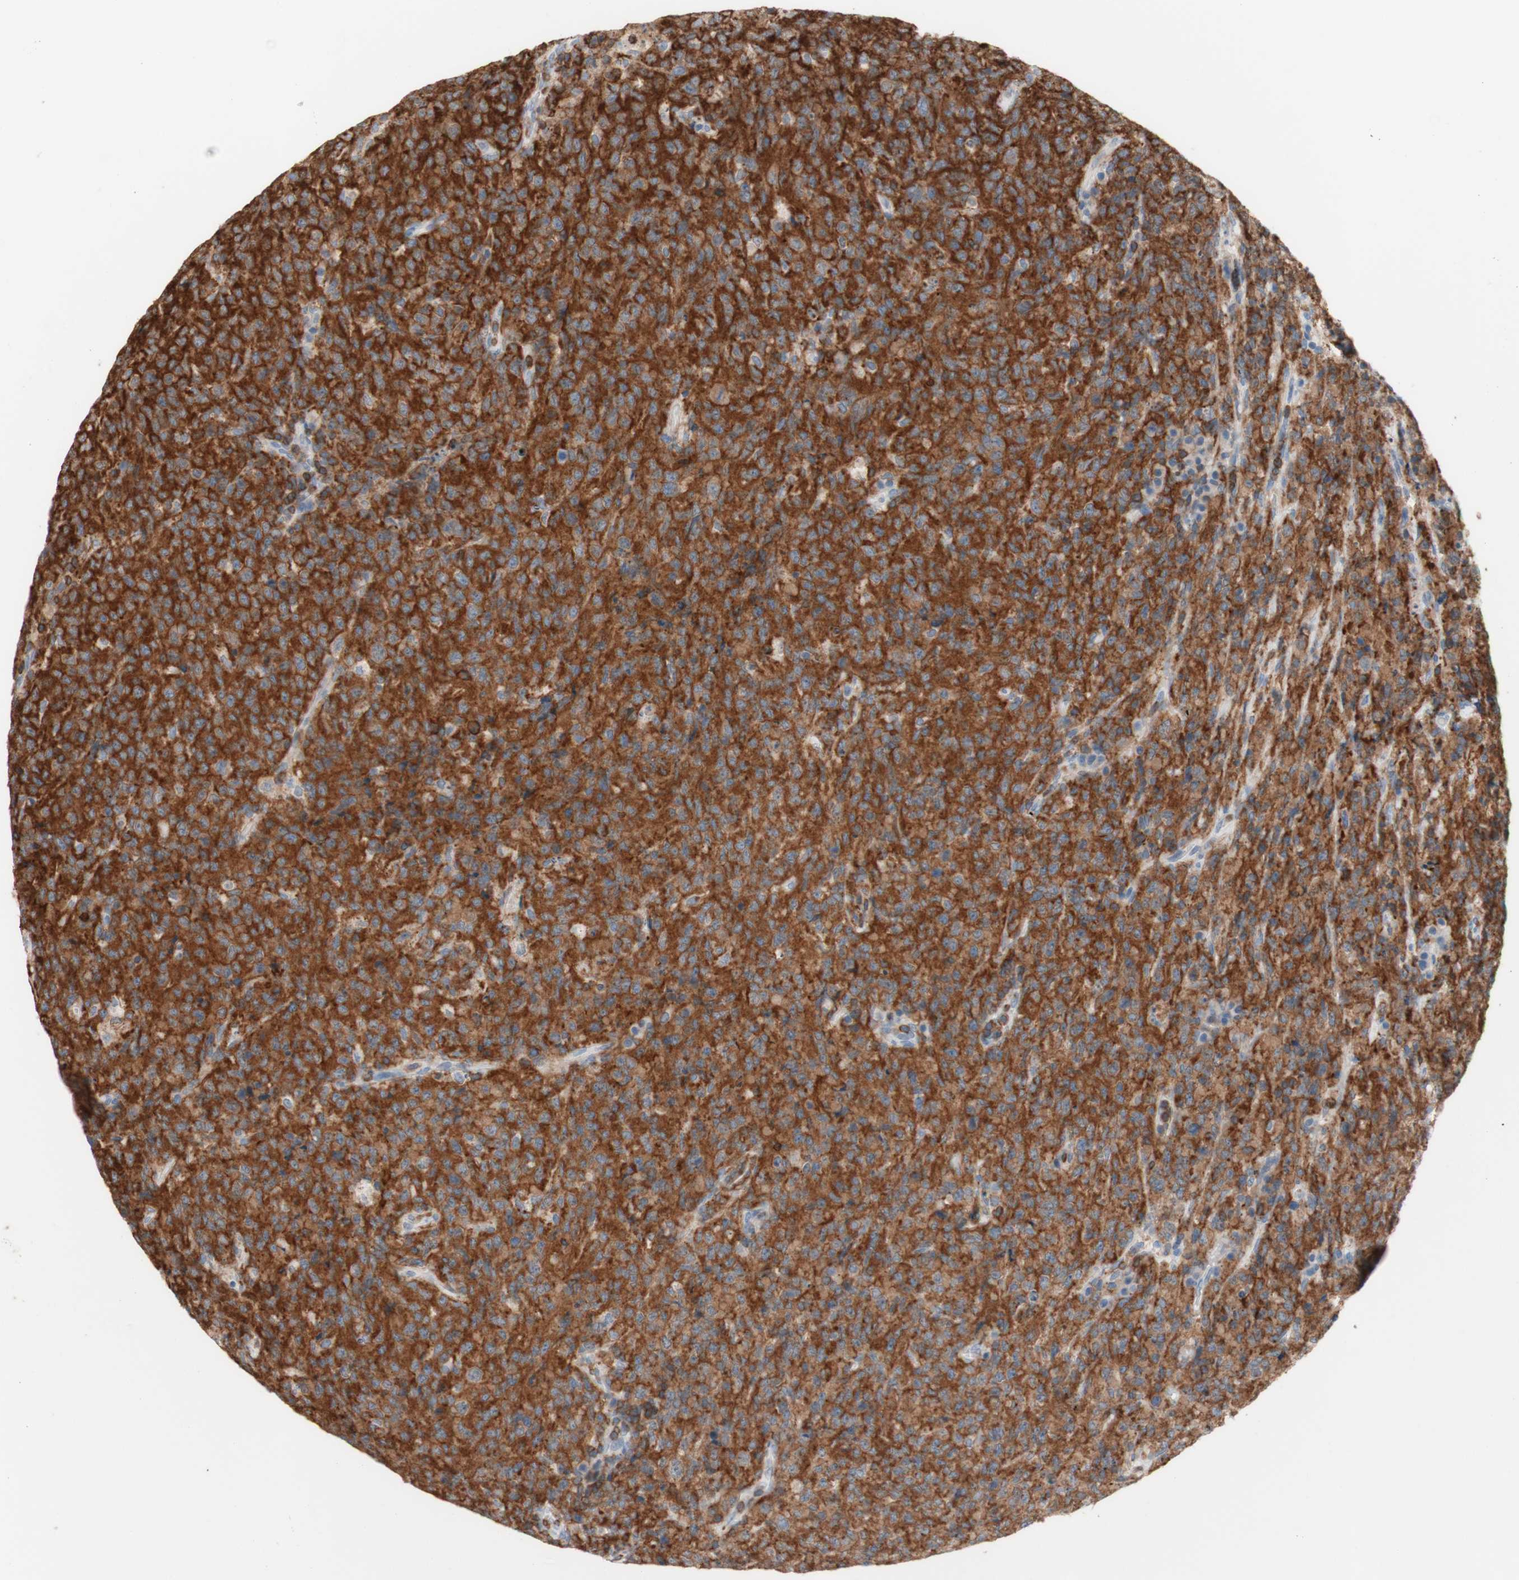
{"staining": {"intensity": "strong", "quantity": ">75%", "location": "cytoplasmic/membranous"}, "tissue": "lymphoma", "cell_type": "Tumor cells", "image_type": "cancer", "snomed": [{"axis": "morphology", "description": "Malignant lymphoma, non-Hodgkin's type, High grade"}, {"axis": "topography", "description": "Tonsil"}], "caption": "Lymphoma tissue displays strong cytoplasmic/membranous staining in approximately >75% of tumor cells, visualized by immunohistochemistry.", "gene": "SPINK6", "patient": {"sex": "female", "age": 36}}